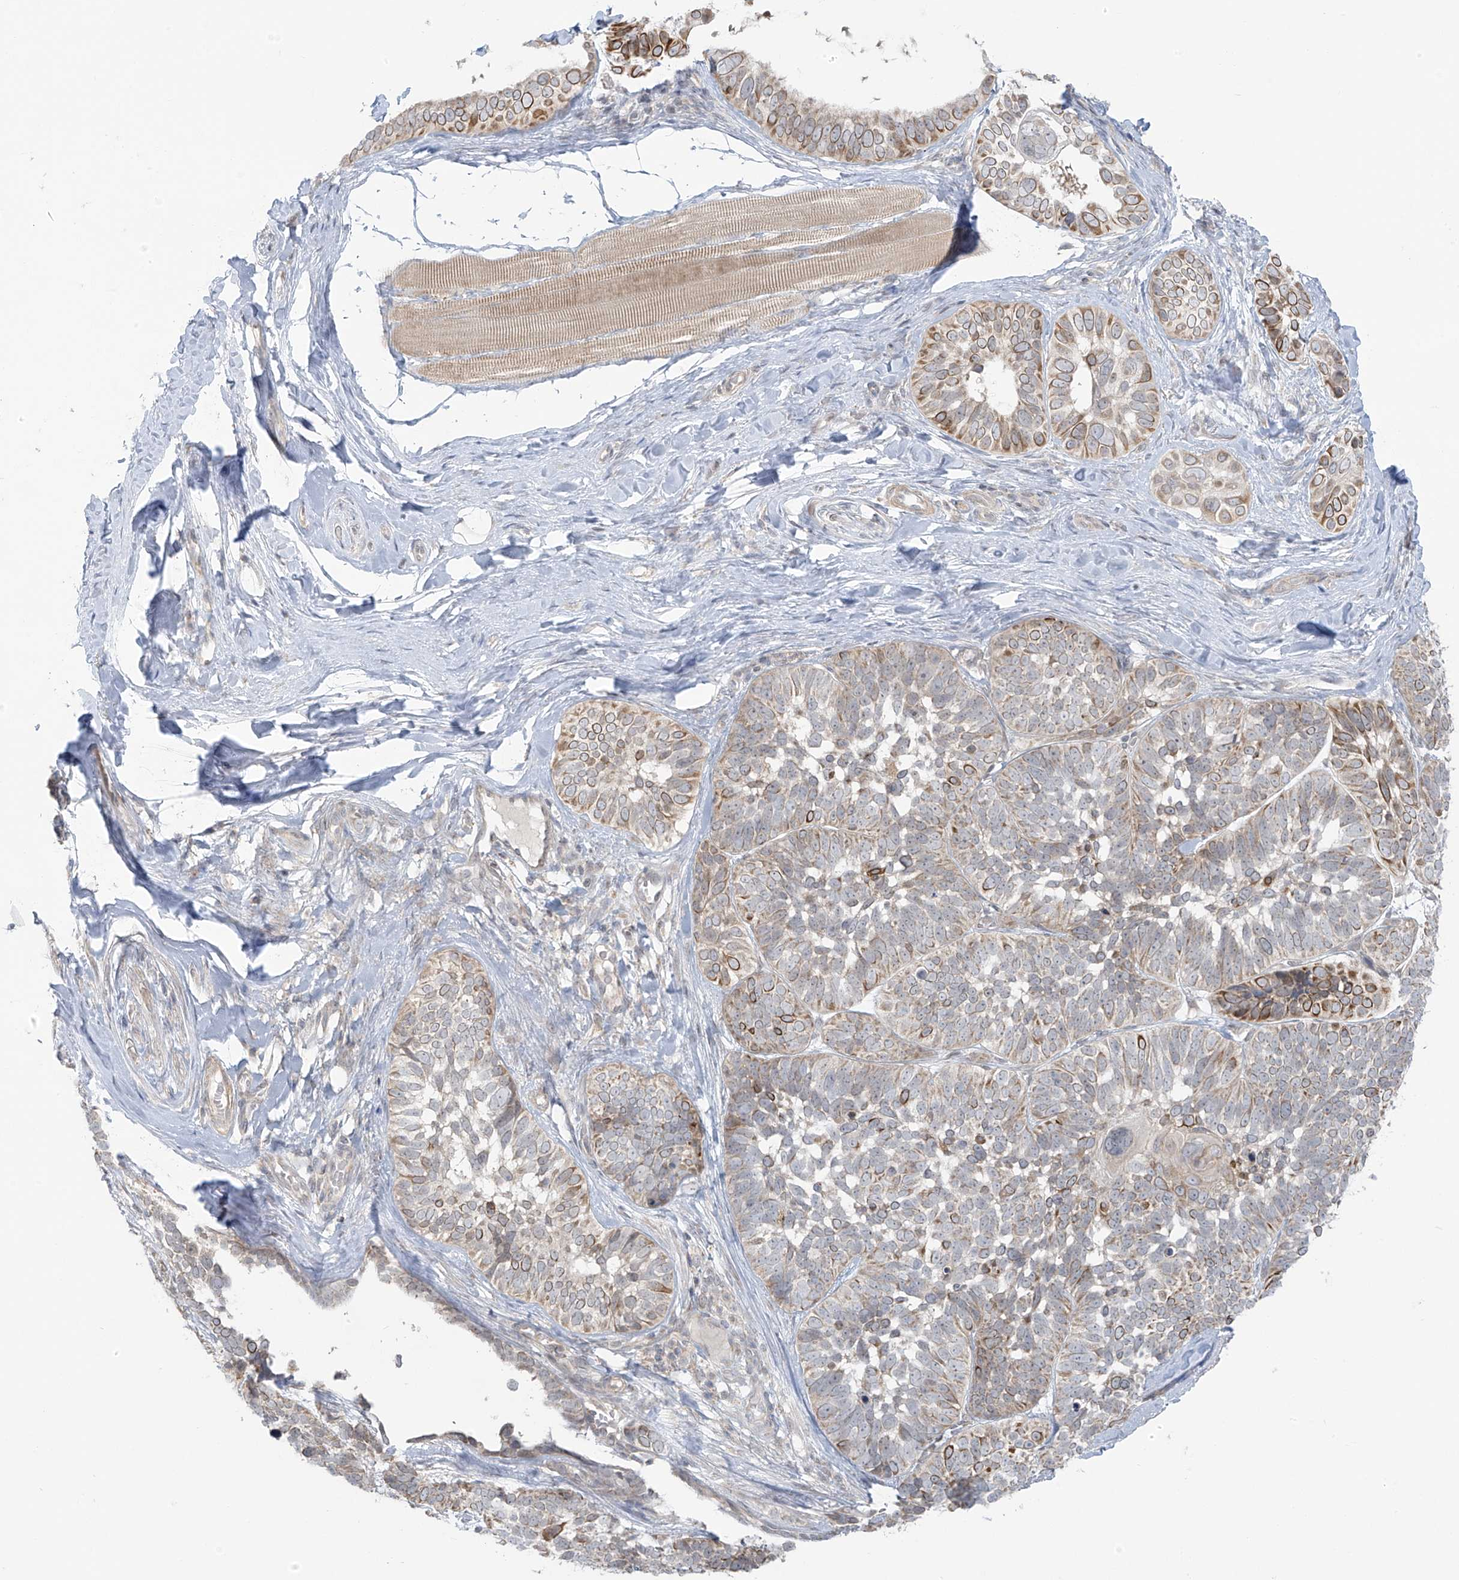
{"staining": {"intensity": "strong", "quantity": "<25%", "location": "cytoplasmic/membranous"}, "tissue": "skin cancer", "cell_type": "Tumor cells", "image_type": "cancer", "snomed": [{"axis": "morphology", "description": "Basal cell carcinoma"}, {"axis": "topography", "description": "Skin"}], "caption": "DAB (3,3'-diaminobenzidine) immunohistochemical staining of skin cancer shows strong cytoplasmic/membranous protein staining in about <25% of tumor cells. Immunohistochemistry (ihc) stains the protein of interest in brown and the nuclei are stained blue.", "gene": "HDDC2", "patient": {"sex": "male", "age": 62}}